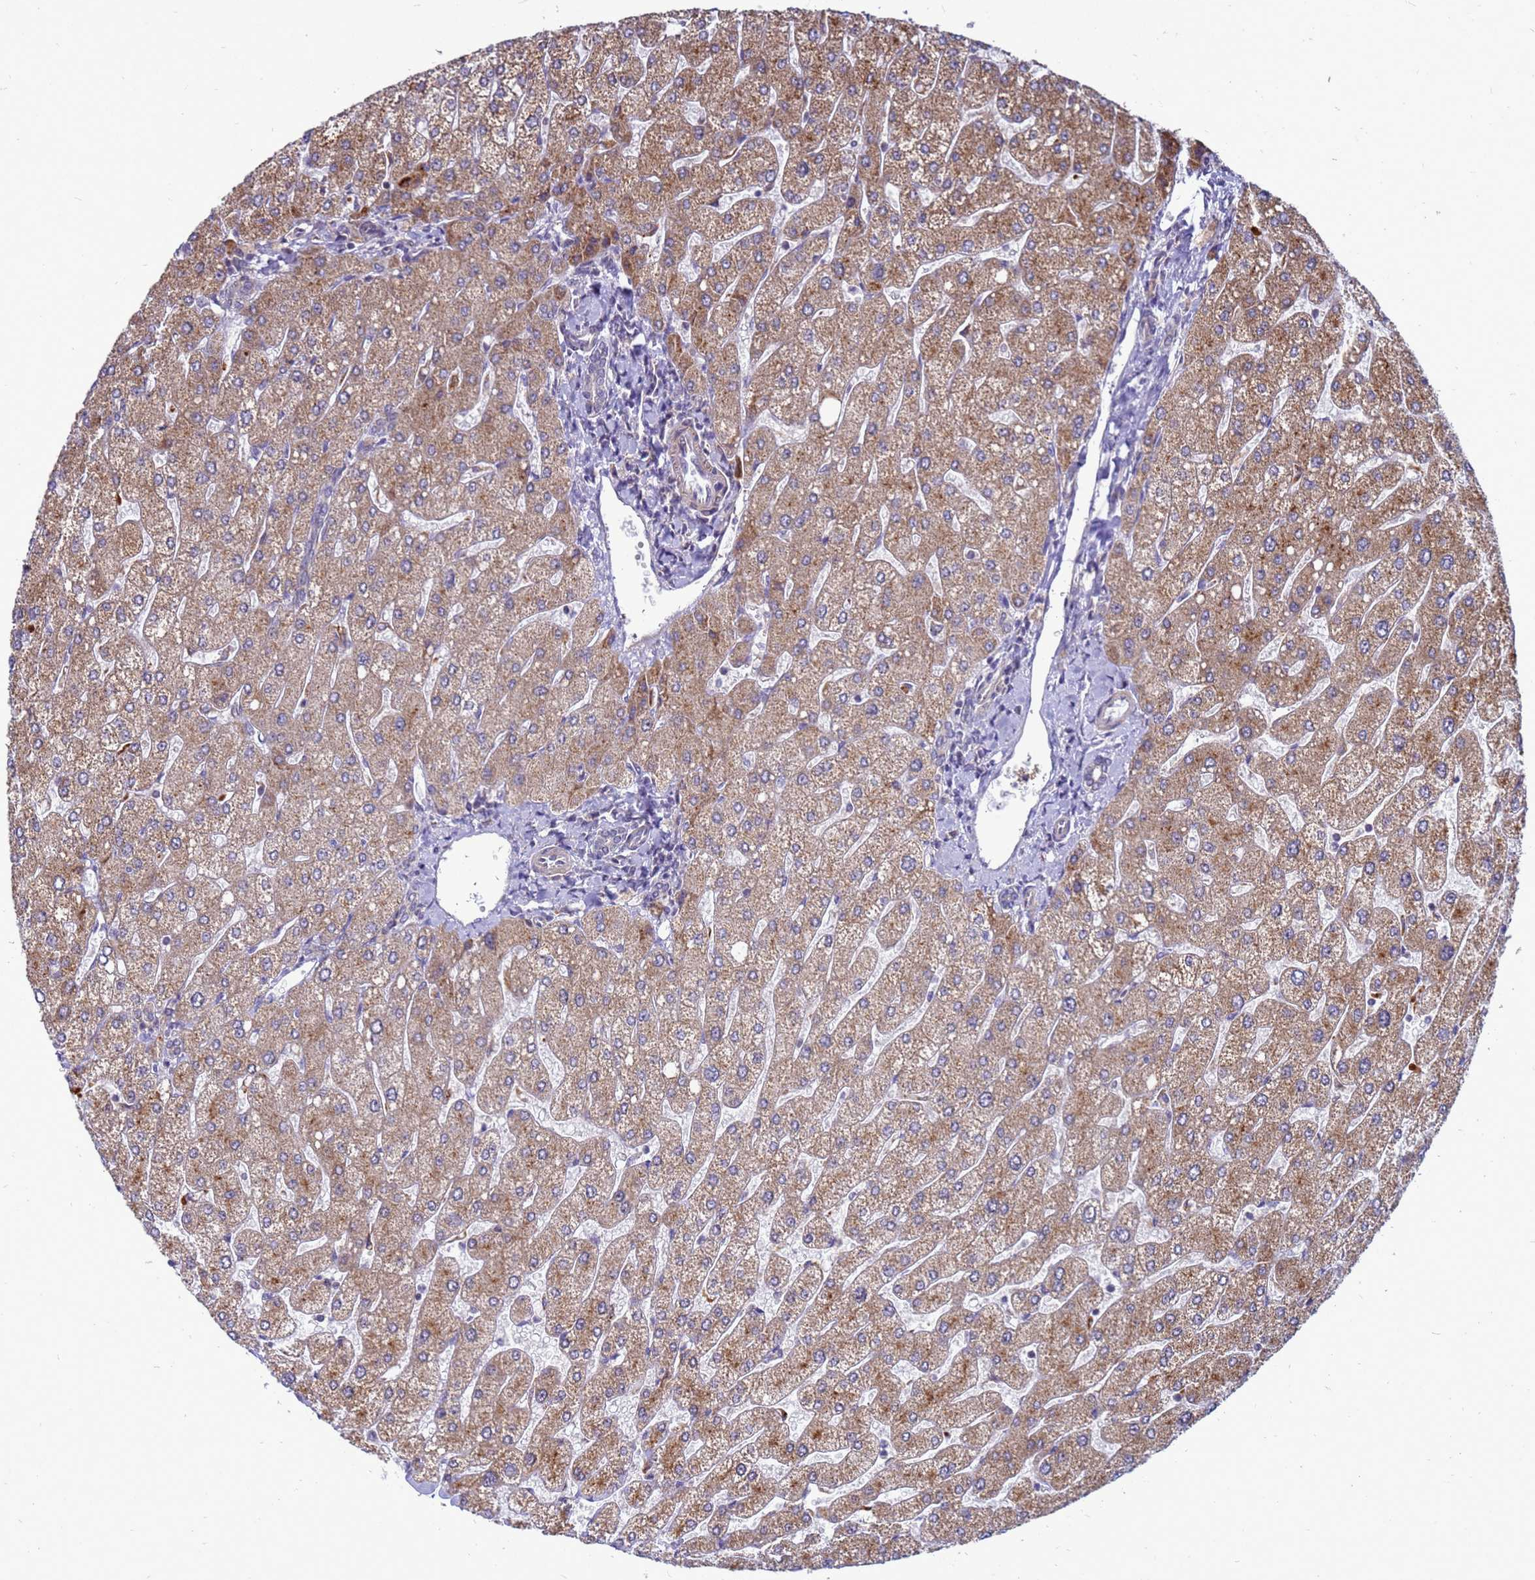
{"staining": {"intensity": "negative", "quantity": "none", "location": "none"}, "tissue": "liver", "cell_type": "Cholangiocytes", "image_type": "normal", "snomed": [{"axis": "morphology", "description": "Normal tissue, NOS"}, {"axis": "topography", "description": "Liver"}], "caption": "Cholangiocytes show no significant protein expression in normal liver. (DAB (3,3'-diaminobenzidine) immunohistochemistry with hematoxylin counter stain).", "gene": "C12orf43", "patient": {"sex": "male", "age": 55}}